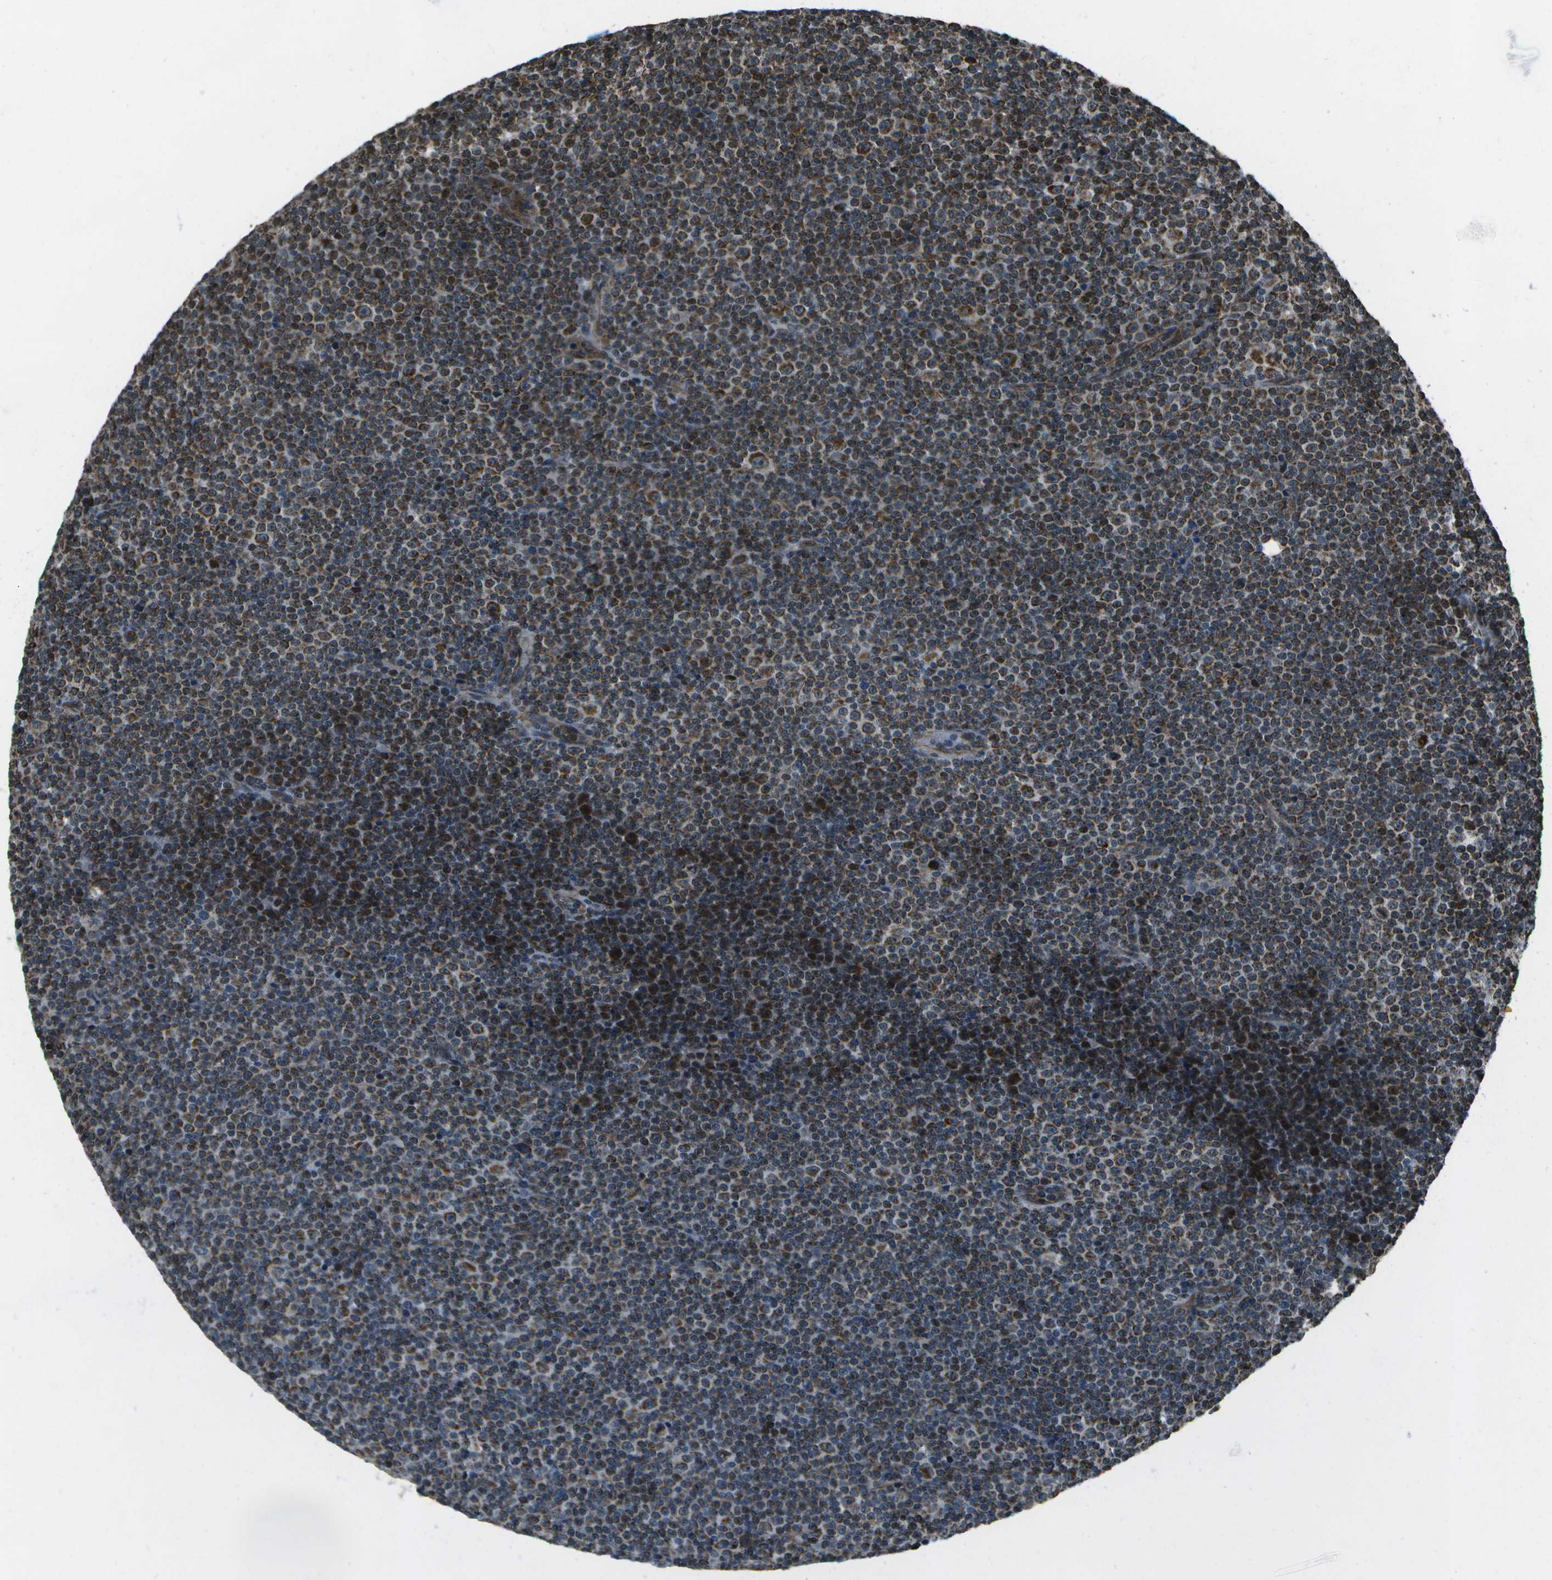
{"staining": {"intensity": "moderate", "quantity": ">75%", "location": "cytoplasmic/membranous"}, "tissue": "lymphoma", "cell_type": "Tumor cells", "image_type": "cancer", "snomed": [{"axis": "morphology", "description": "Malignant lymphoma, non-Hodgkin's type, Low grade"}, {"axis": "topography", "description": "Lymph node"}], "caption": "The histopathology image displays staining of lymphoma, revealing moderate cytoplasmic/membranous protein positivity (brown color) within tumor cells. Using DAB (brown) and hematoxylin (blue) stains, captured at high magnification using brightfield microscopy.", "gene": "EIF2AK1", "patient": {"sex": "female", "age": 67}}